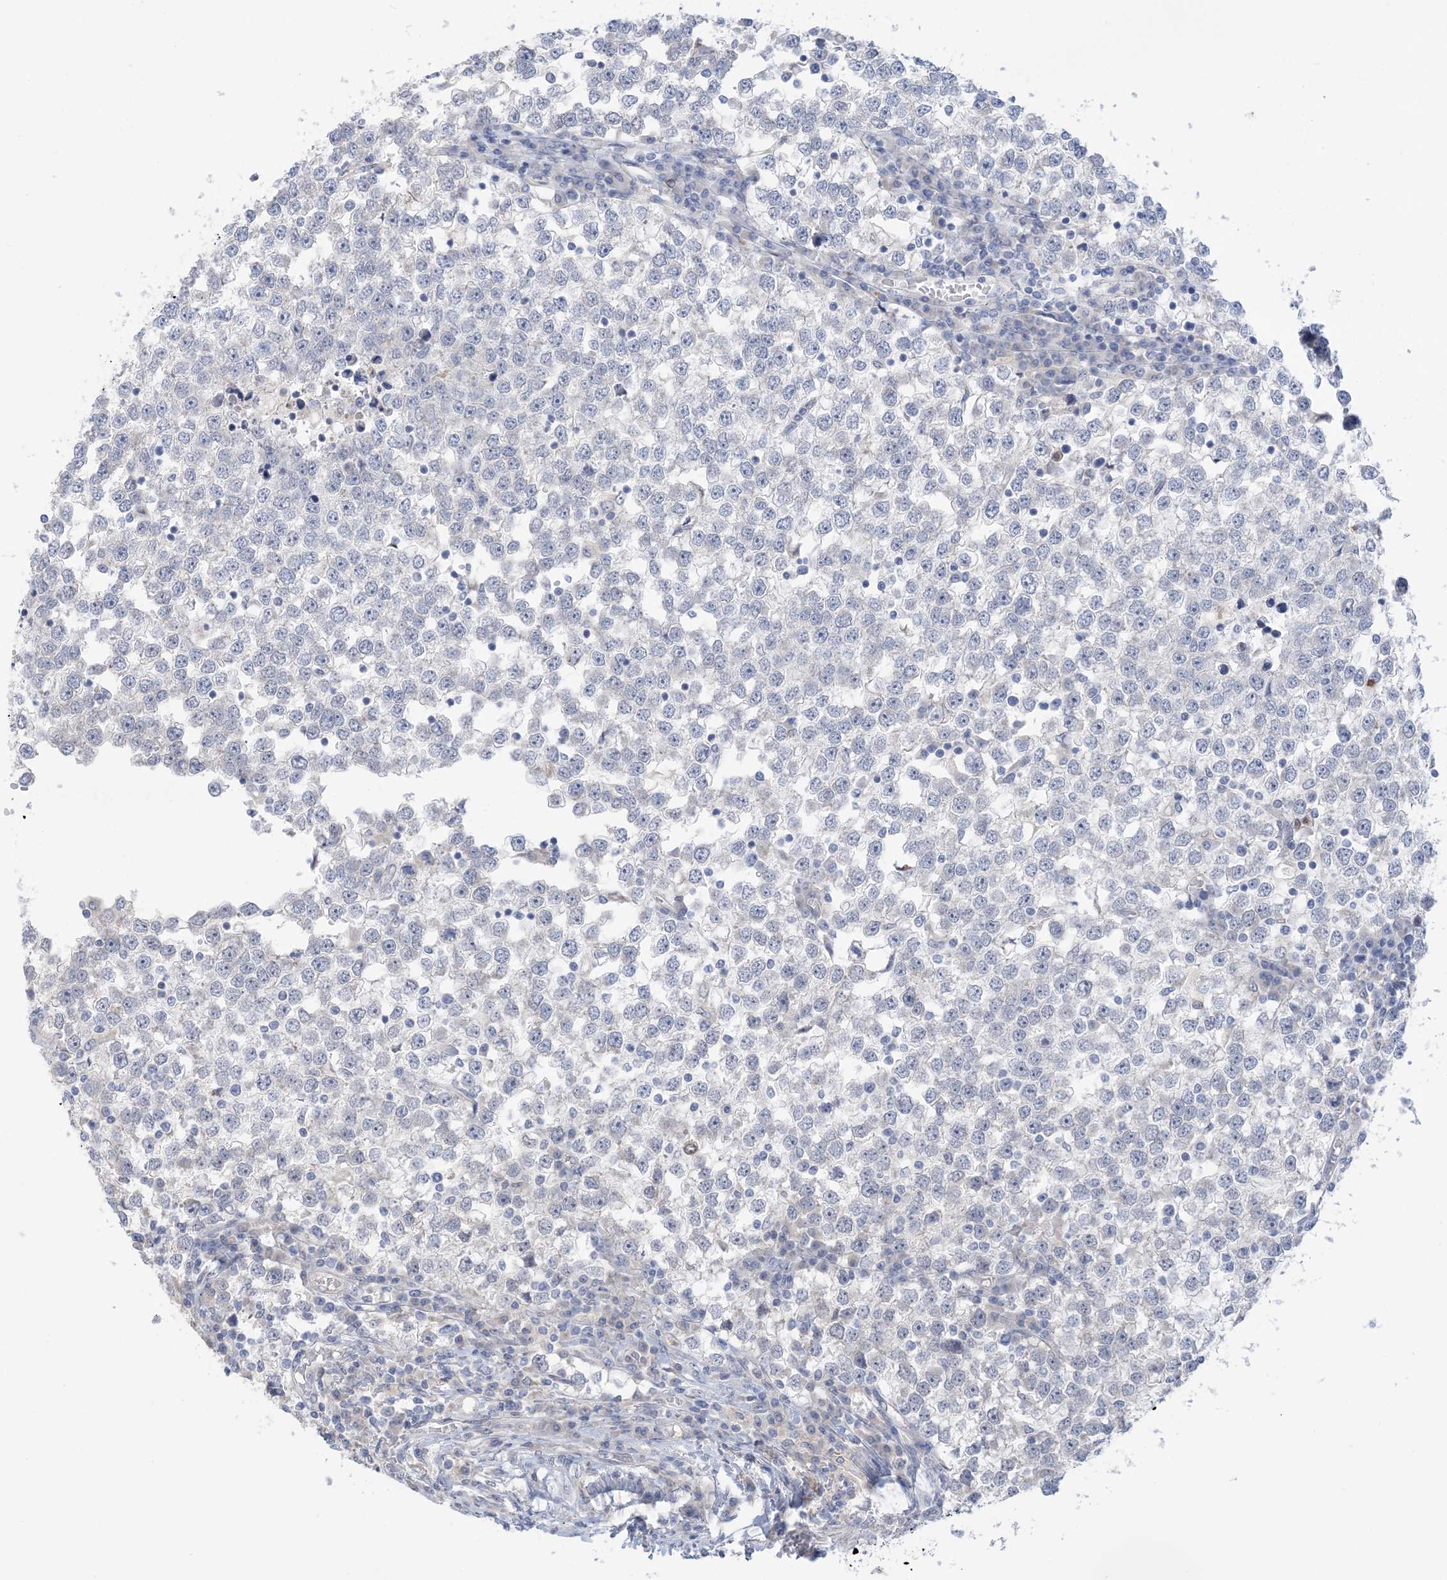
{"staining": {"intensity": "negative", "quantity": "none", "location": "none"}, "tissue": "testis cancer", "cell_type": "Tumor cells", "image_type": "cancer", "snomed": [{"axis": "morphology", "description": "Seminoma, NOS"}, {"axis": "topography", "description": "Testis"}], "caption": "Testis cancer (seminoma) was stained to show a protein in brown. There is no significant positivity in tumor cells.", "gene": "TTYH1", "patient": {"sex": "male", "age": 65}}